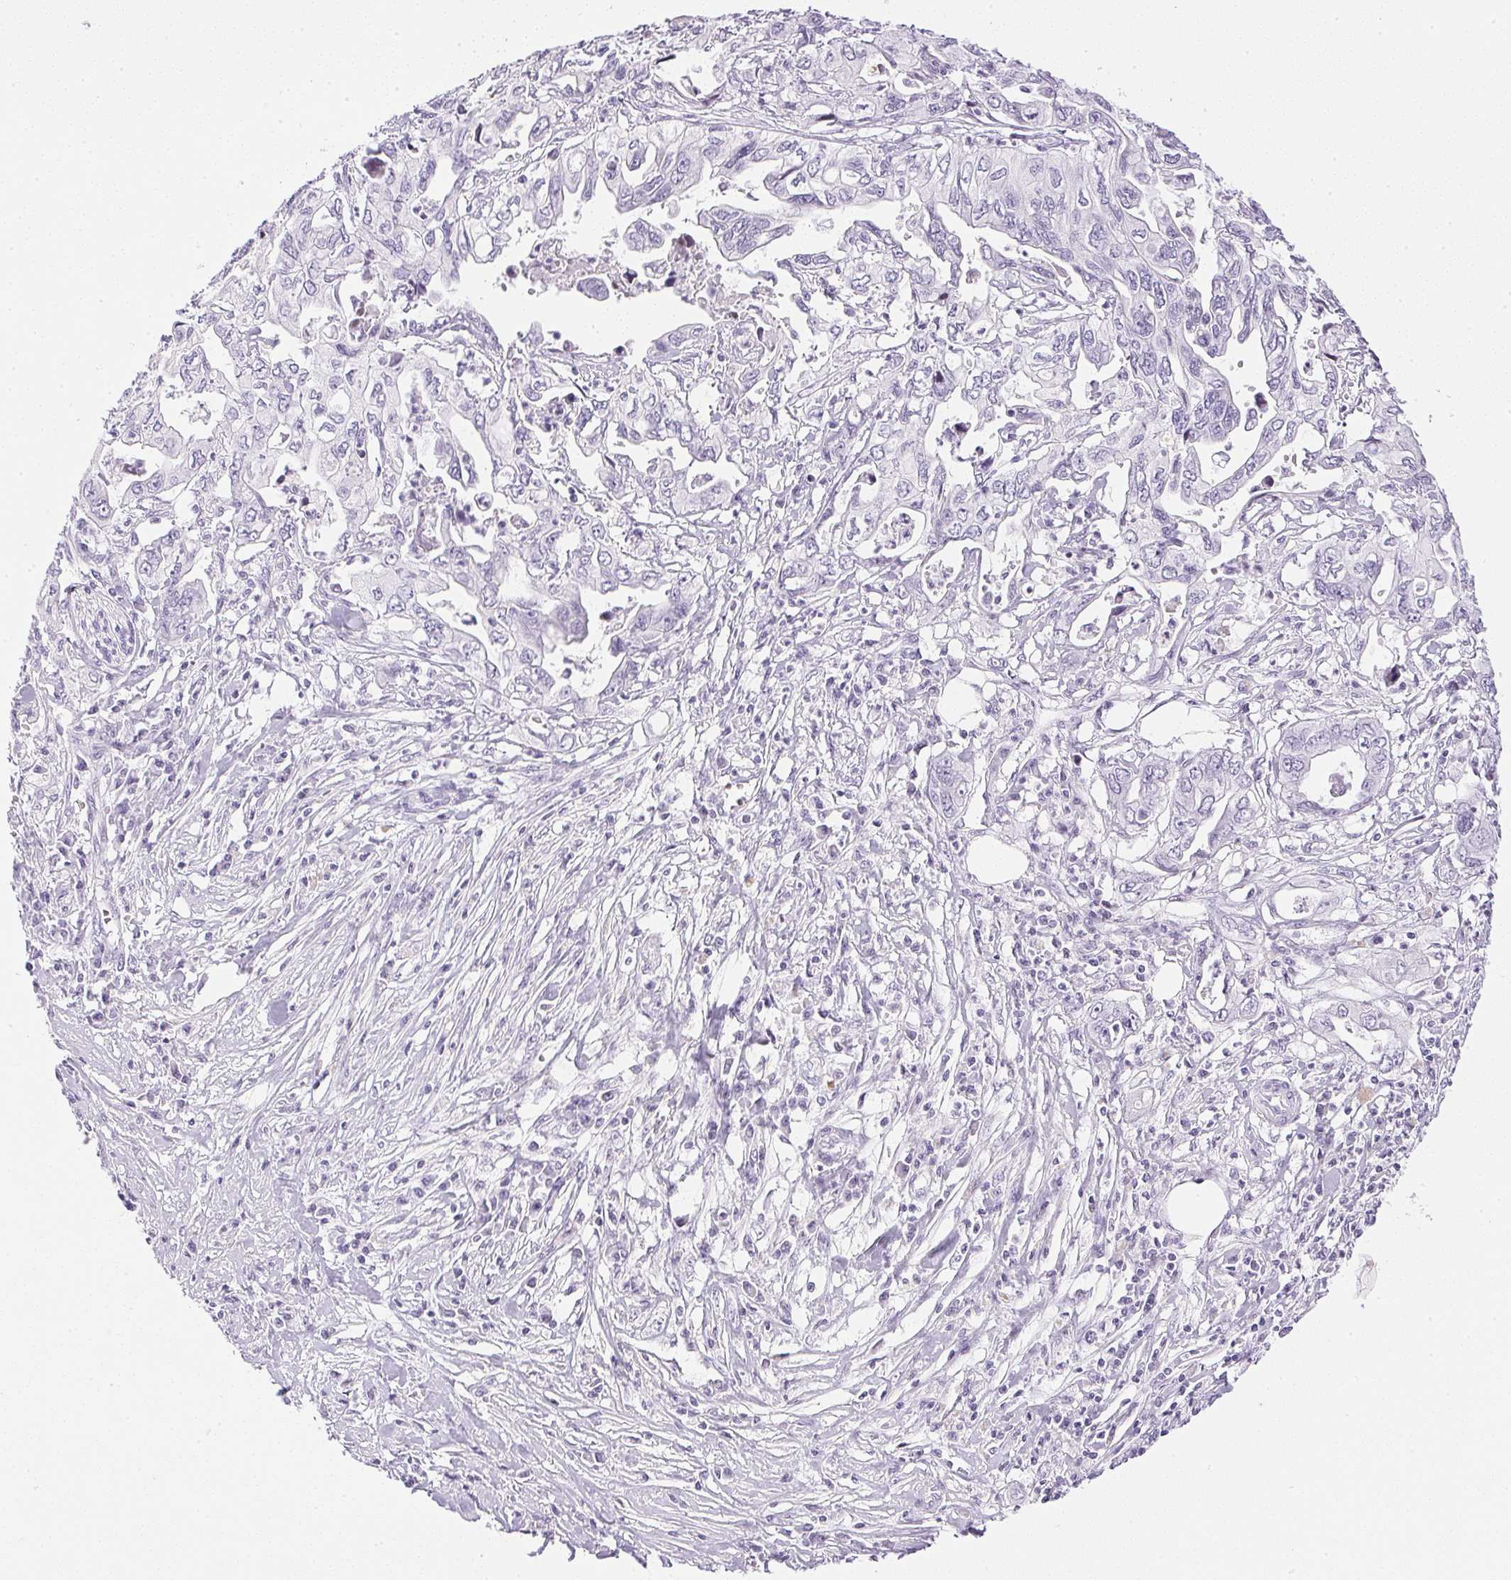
{"staining": {"intensity": "negative", "quantity": "none", "location": "none"}, "tissue": "pancreatic cancer", "cell_type": "Tumor cells", "image_type": "cancer", "snomed": [{"axis": "morphology", "description": "Adenocarcinoma, NOS"}, {"axis": "topography", "description": "Pancreas"}], "caption": "This is an immunohistochemistry (IHC) micrograph of pancreatic cancer (adenocarcinoma). There is no expression in tumor cells.", "gene": "CPB1", "patient": {"sex": "male", "age": 68}}